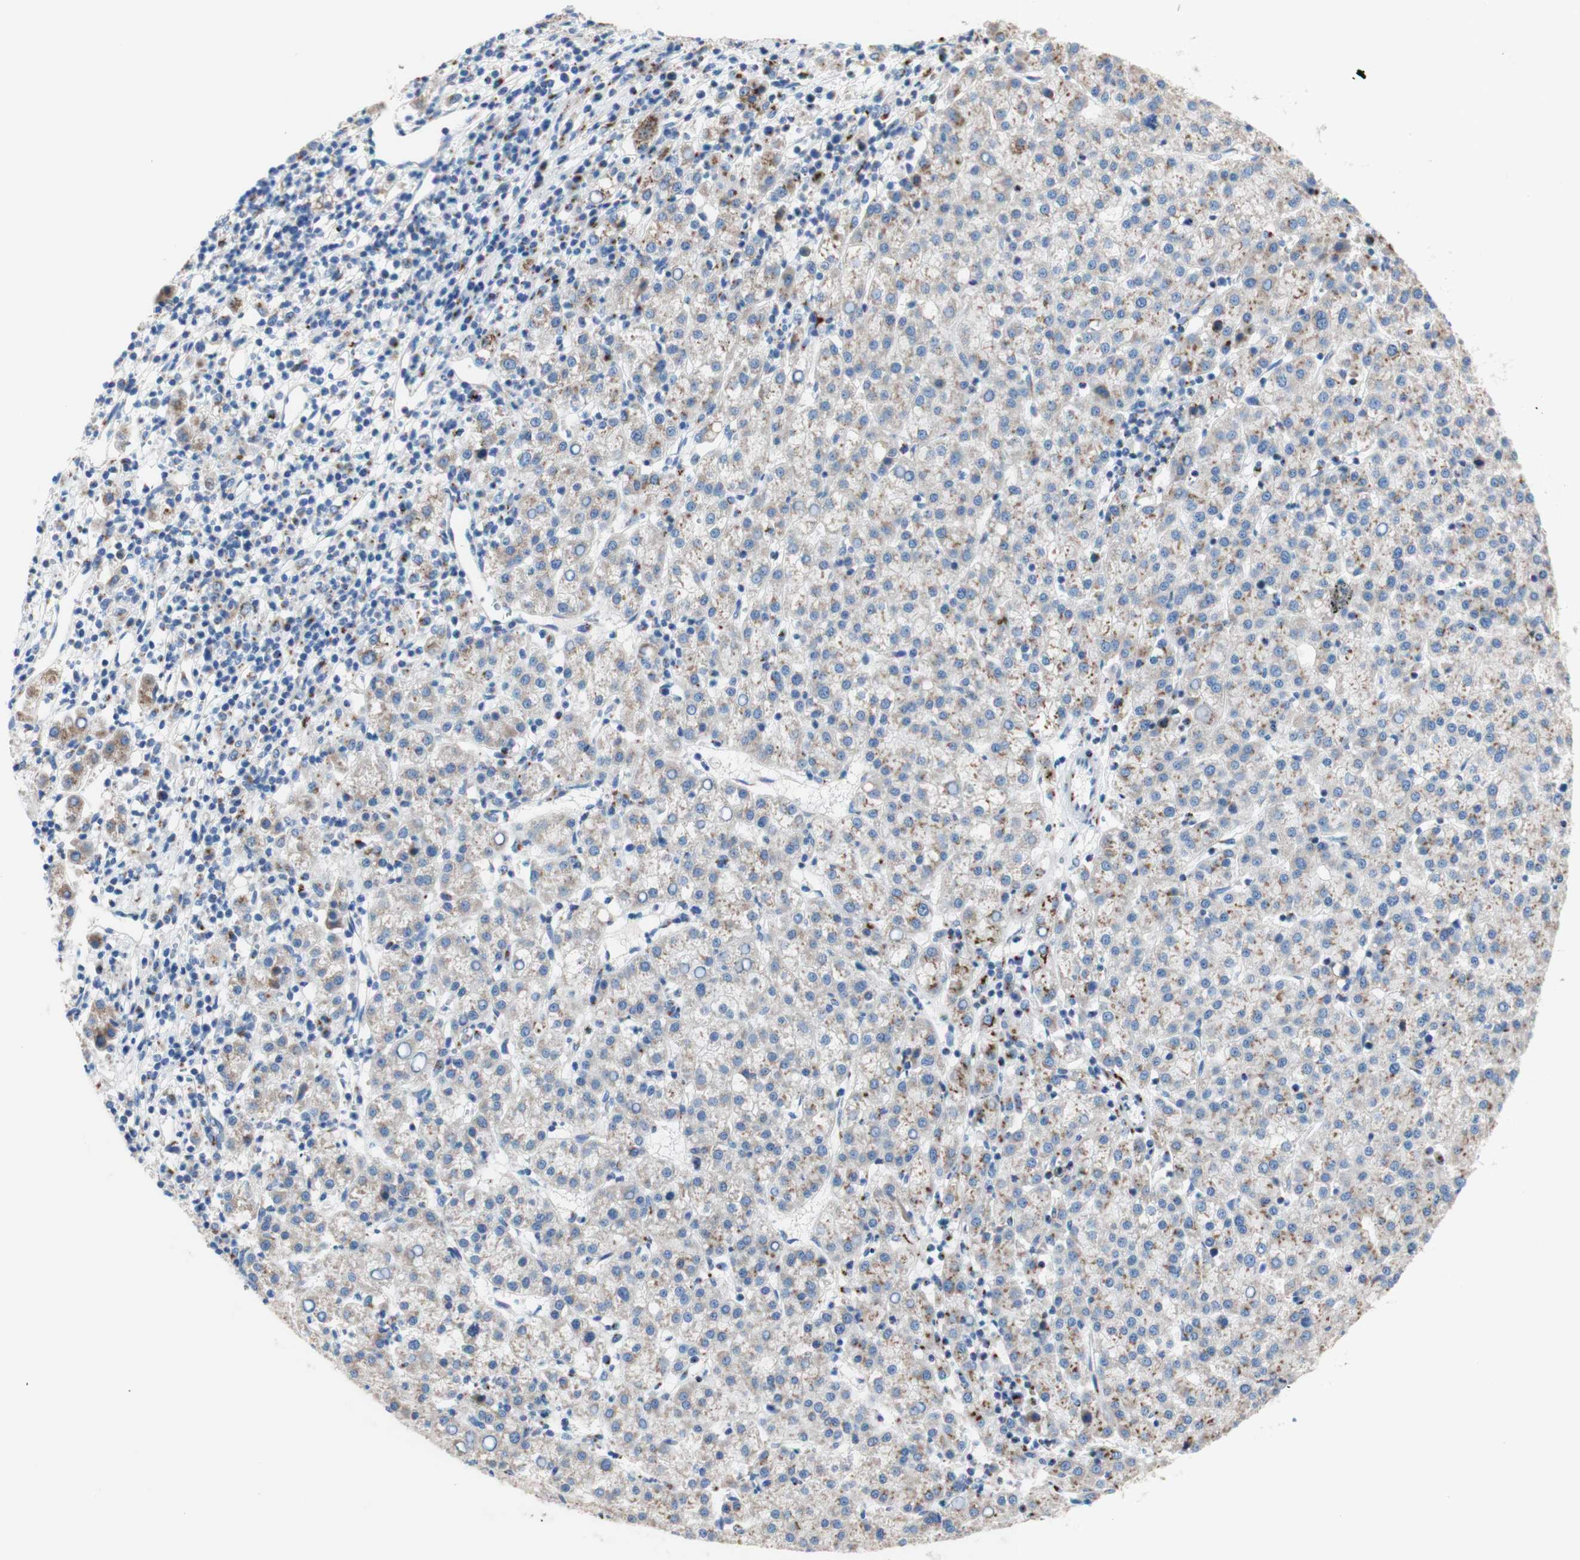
{"staining": {"intensity": "weak", "quantity": "<25%", "location": "cytoplasmic/membranous"}, "tissue": "liver cancer", "cell_type": "Tumor cells", "image_type": "cancer", "snomed": [{"axis": "morphology", "description": "Carcinoma, Hepatocellular, NOS"}, {"axis": "topography", "description": "Liver"}], "caption": "Liver cancer was stained to show a protein in brown. There is no significant staining in tumor cells.", "gene": "GALNT2", "patient": {"sex": "female", "age": 58}}